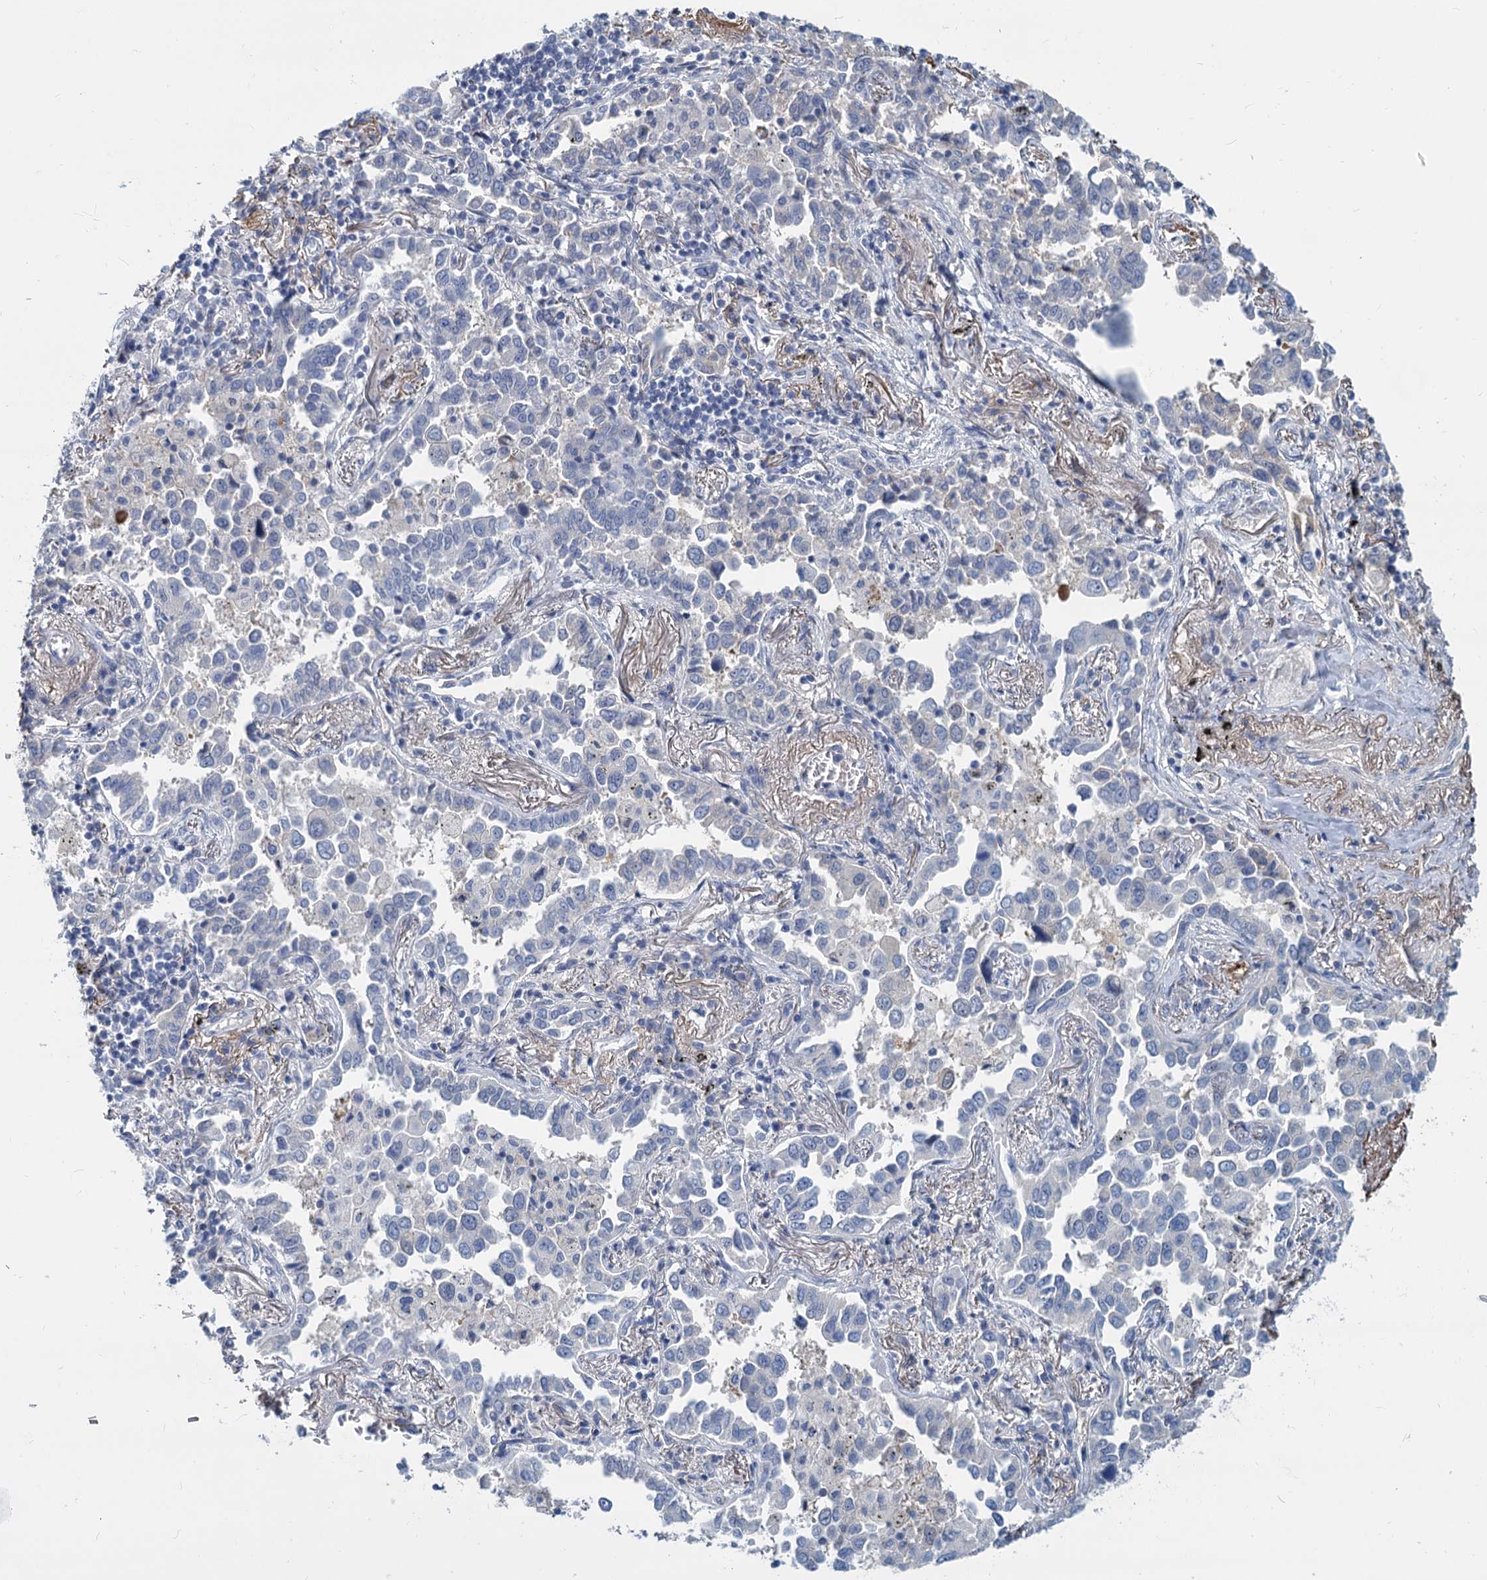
{"staining": {"intensity": "weak", "quantity": "<25%", "location": "cytoplasmic/membranous"}, "tissue": "lung cancer", "cell_type": "Tumor cells", "image_type": "cancer", "snomed": [{"axis": "morphology", "description": "Adenocarcinoma, NOS"}, {"axis": "topography", "description": "Lung"}], "caption": "There is no significant positivity in tumor cells of lung adenocarcinoma.", "gene": "GSTM3", "patient": {"sex": "male", "age": 67}}